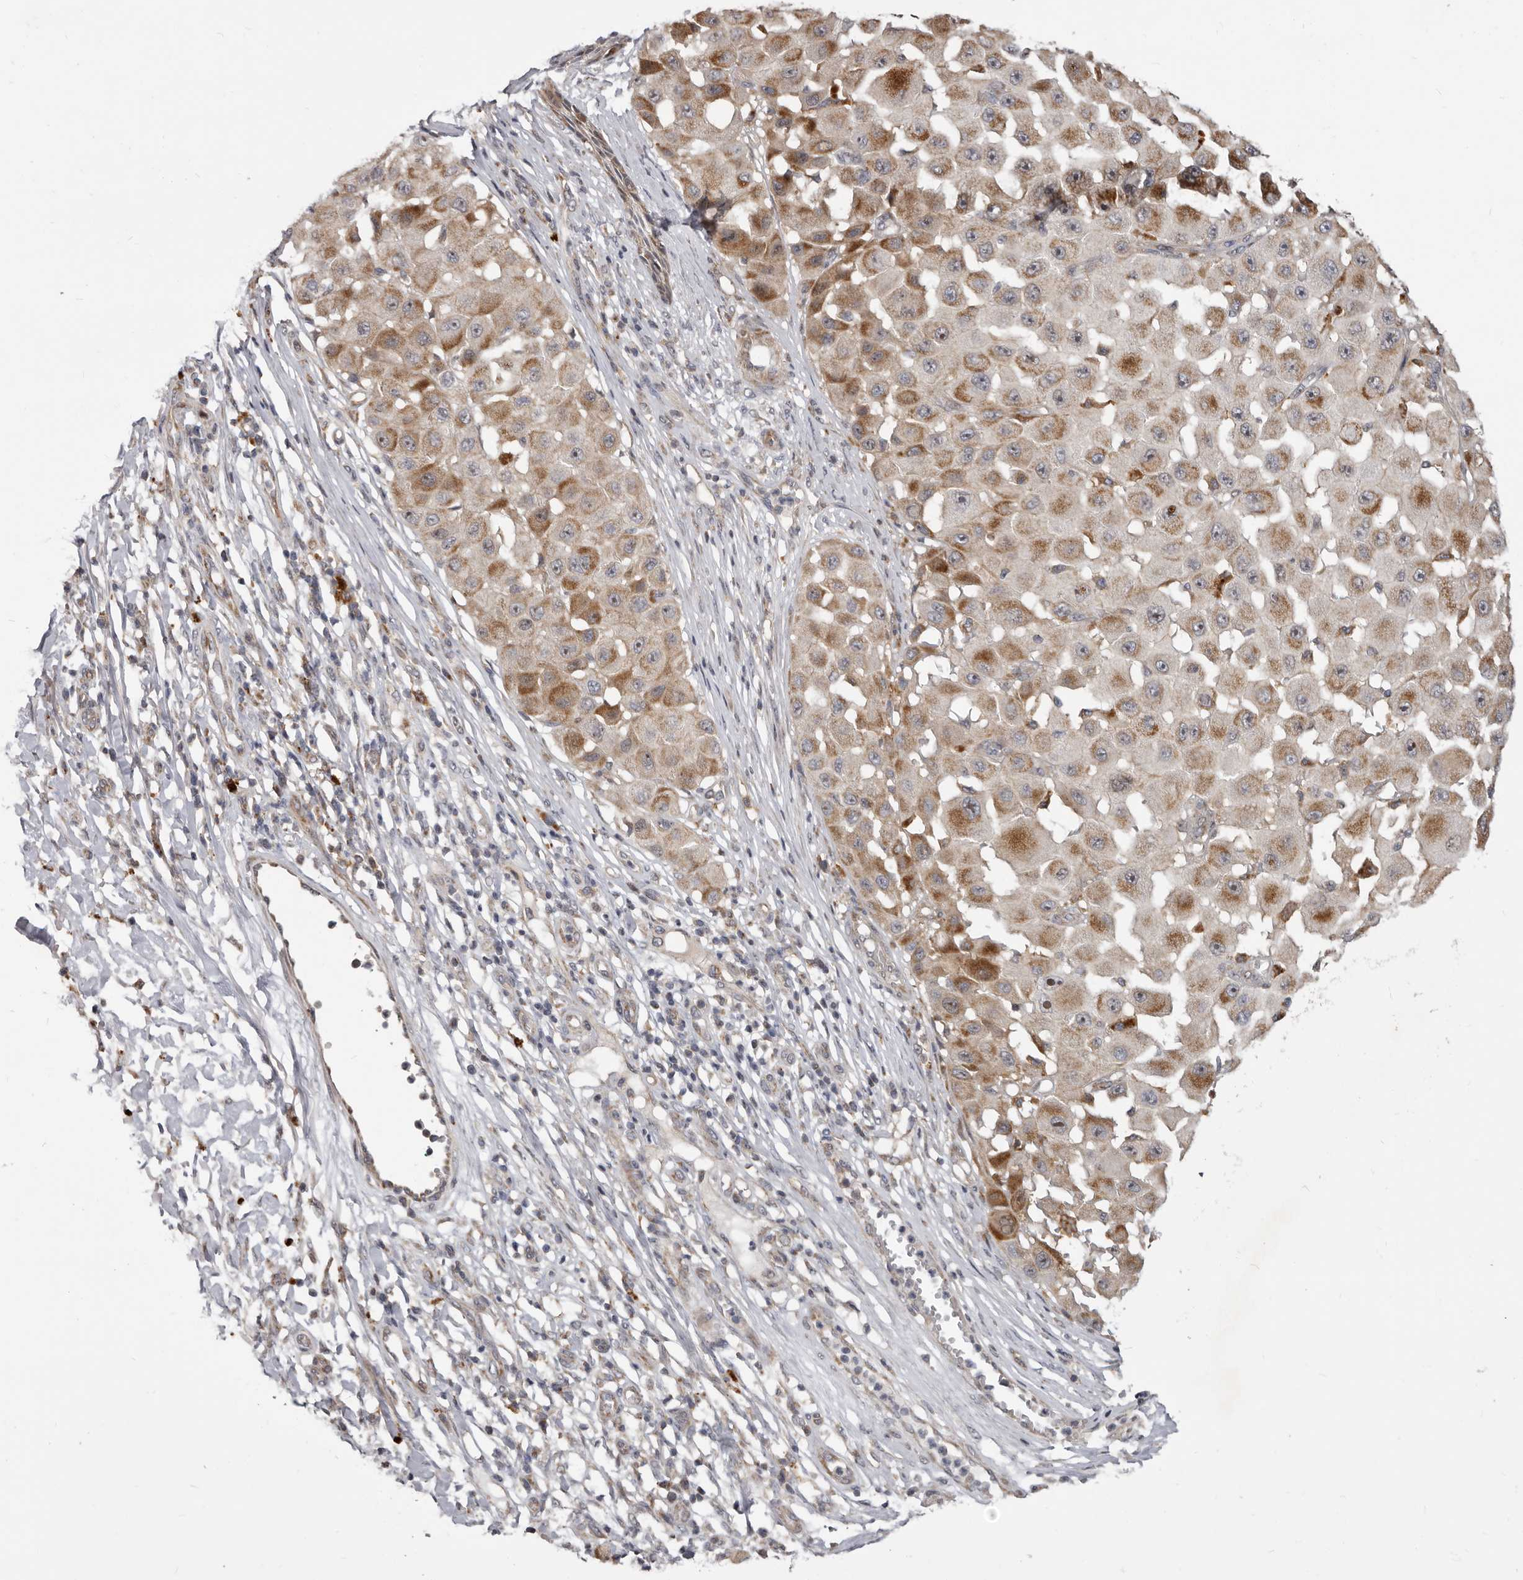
{"staining": {"intensity": "moderate", "quantity": ">75%", "location": "cytoplasmic/membranous,nuclear"}, "tissue": "melanoma", "cell_type": "Tumor cells", "image_type": "cancer", "snomed": [{"axis": "morphology", "description": "Malignant melanoma, NOS"}, {"axis": "topography", "description": "Skin"}], "caption": "Immunohistochemistry (IHC) of human melanoma displays medium levels of moderate cytoplasmic/membranous and nuclear positivity in approximately >75% of tumor cells.", "gene": "SMC4", "patient": {"sex": "female", "age": 81}}